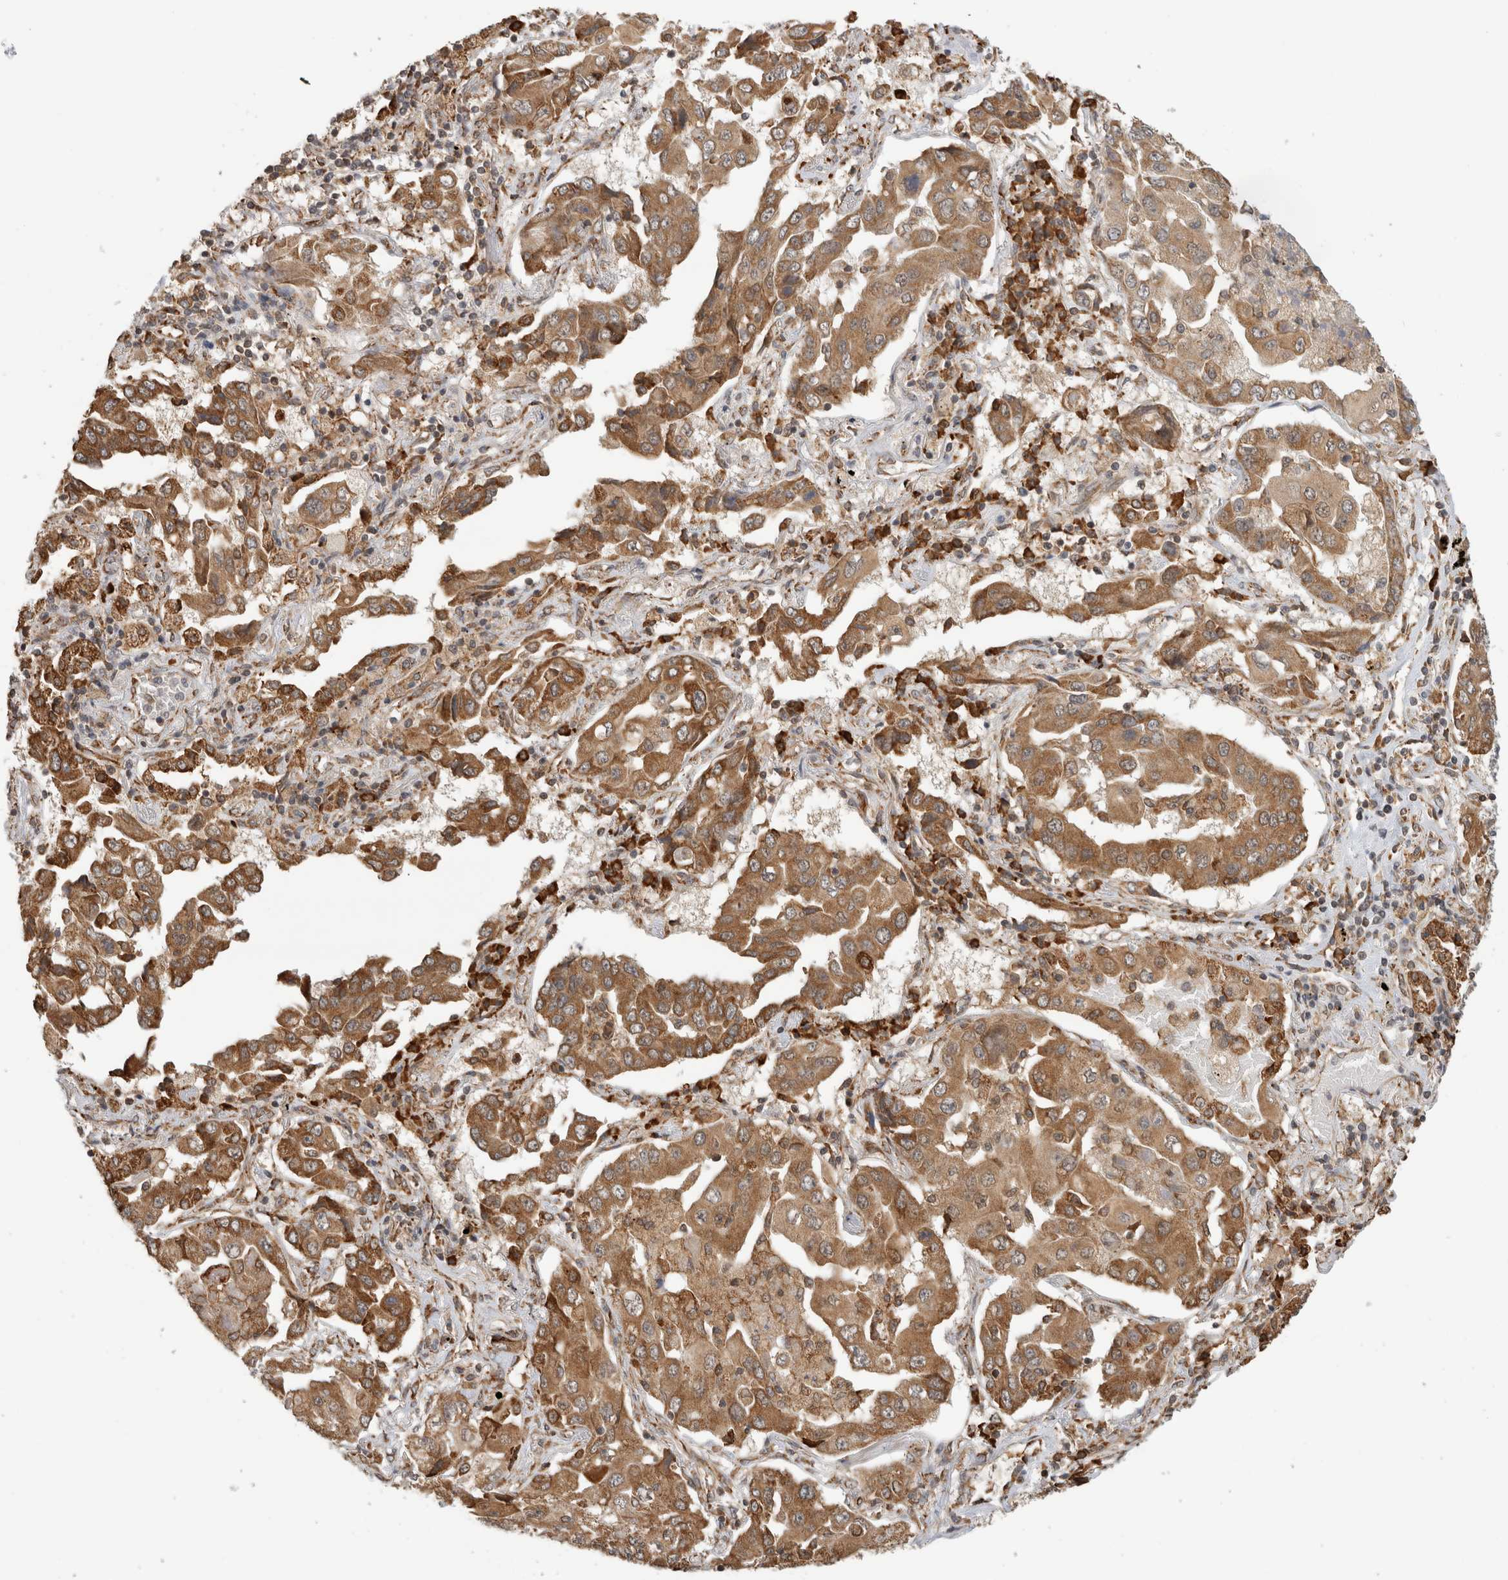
{"staining": {"intensity": "moderate", "quantity": ">75%", "location": "cytoplasmic/membranous"}, "tissue": "lung cancer", "cell_type": "Tumor cells", "image_type": "cancer", "snomed": [{"axis": "morphology", "description": "Adenocarcinoma, NOS"}, {"axis": "topography", "description": "Lung"}], "caption": "Immunohistochemical staining of human adenocarcinoma (lung) exhibits medium levels of moderate cytoplasmic/membranous staining in about >75% of tumor cells.", "gene": "MS4A7", "patient": {"sex": "female", "age": 65}}